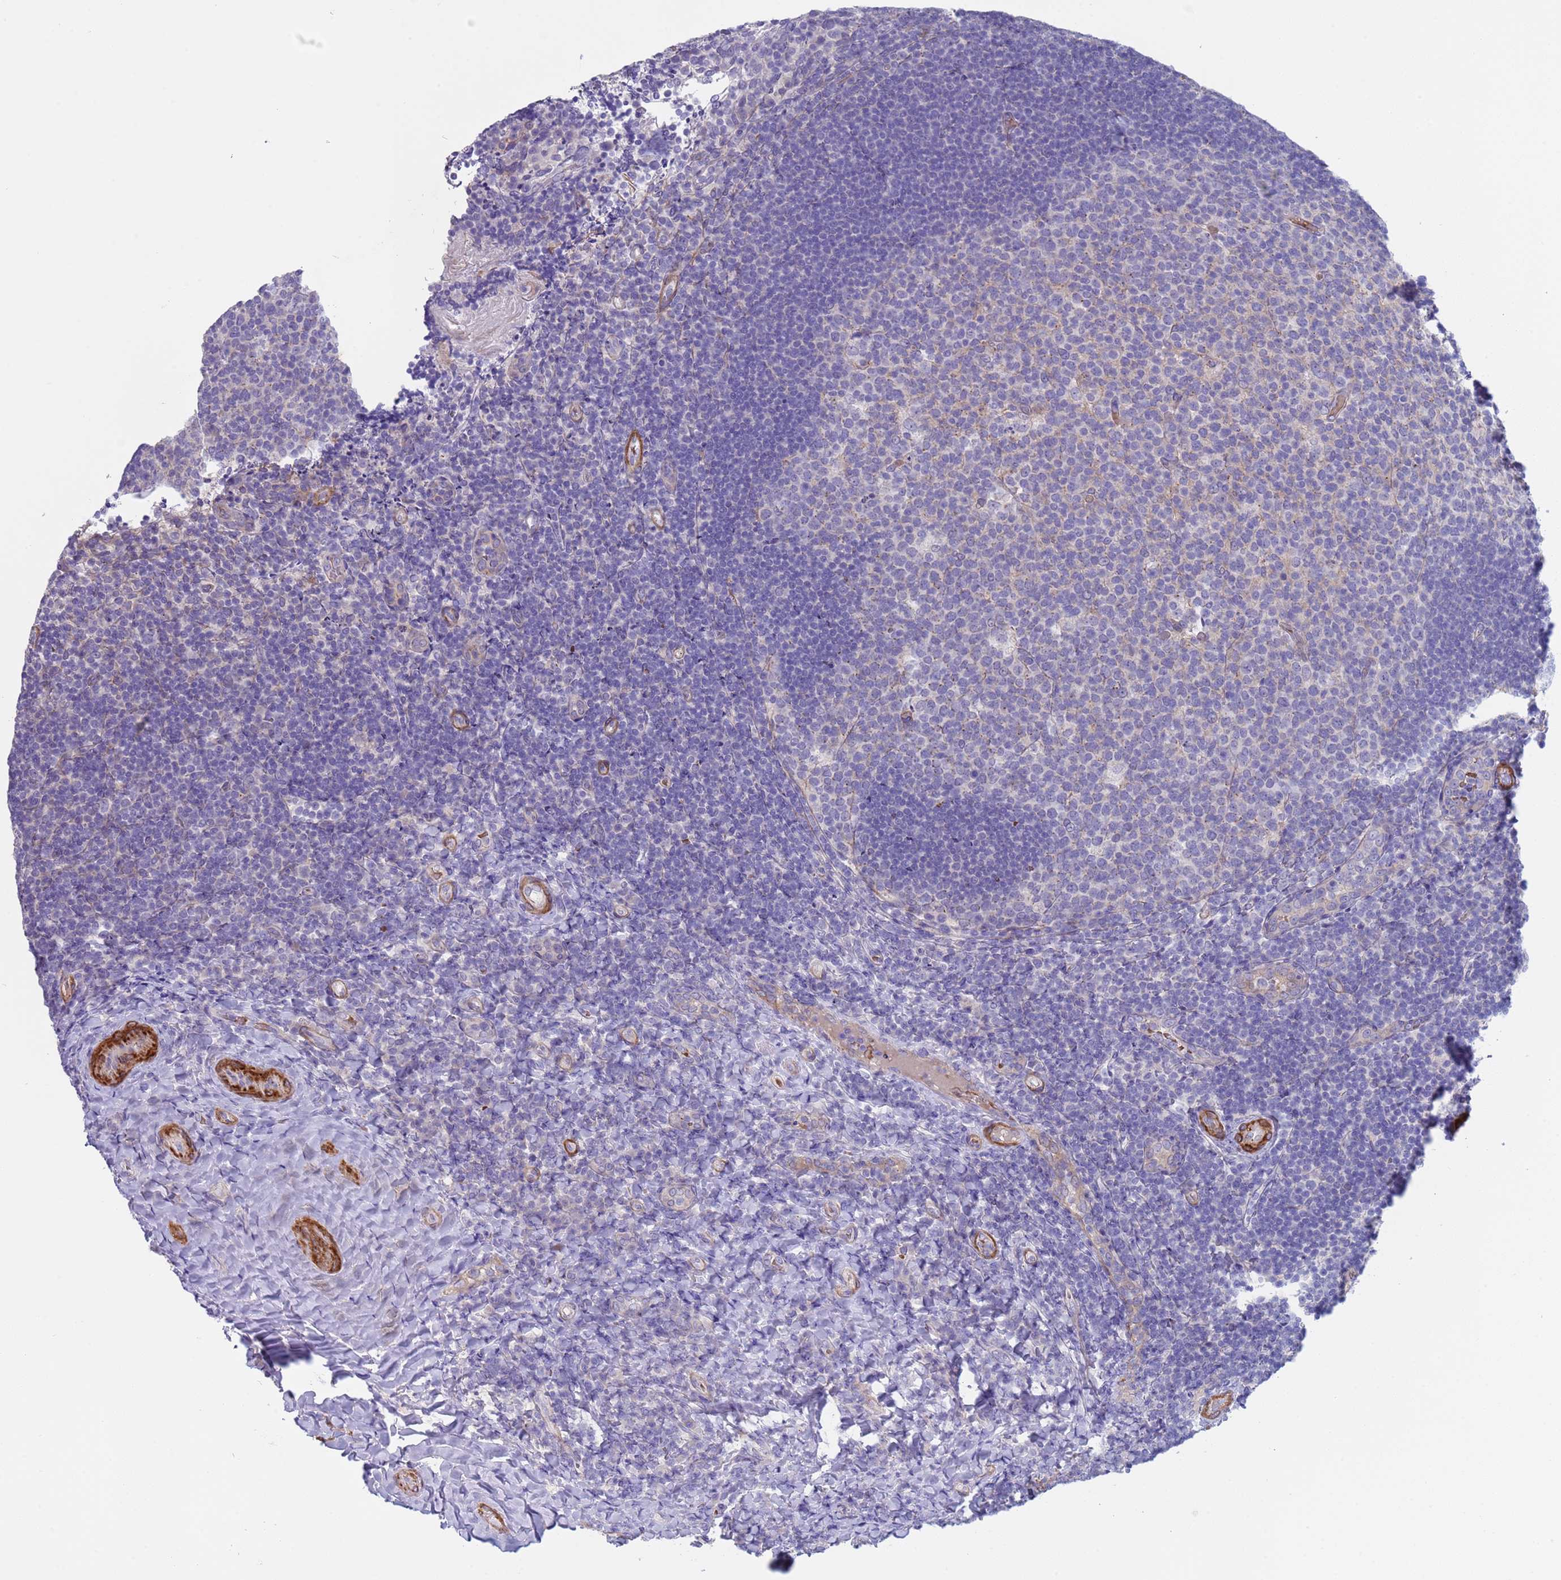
{"staining": {"intensity": "negative", "quantity": "none", "location": "none"}, "tissue": "tonsil", "cell_type": "Germinal center cells", "image_type": "normal", "snomed": [{"axis": "morphology", "description": "Normal tissue, NOS"}, {"axis": "topography", "description": "Tonsil"}], "caption": "Tonsil stained for a protein using immunohistochemistry exhibits no positivity germinal center cells.", "gene": "KBTBD3", "patient": {"sex": "female", "age": 10}}